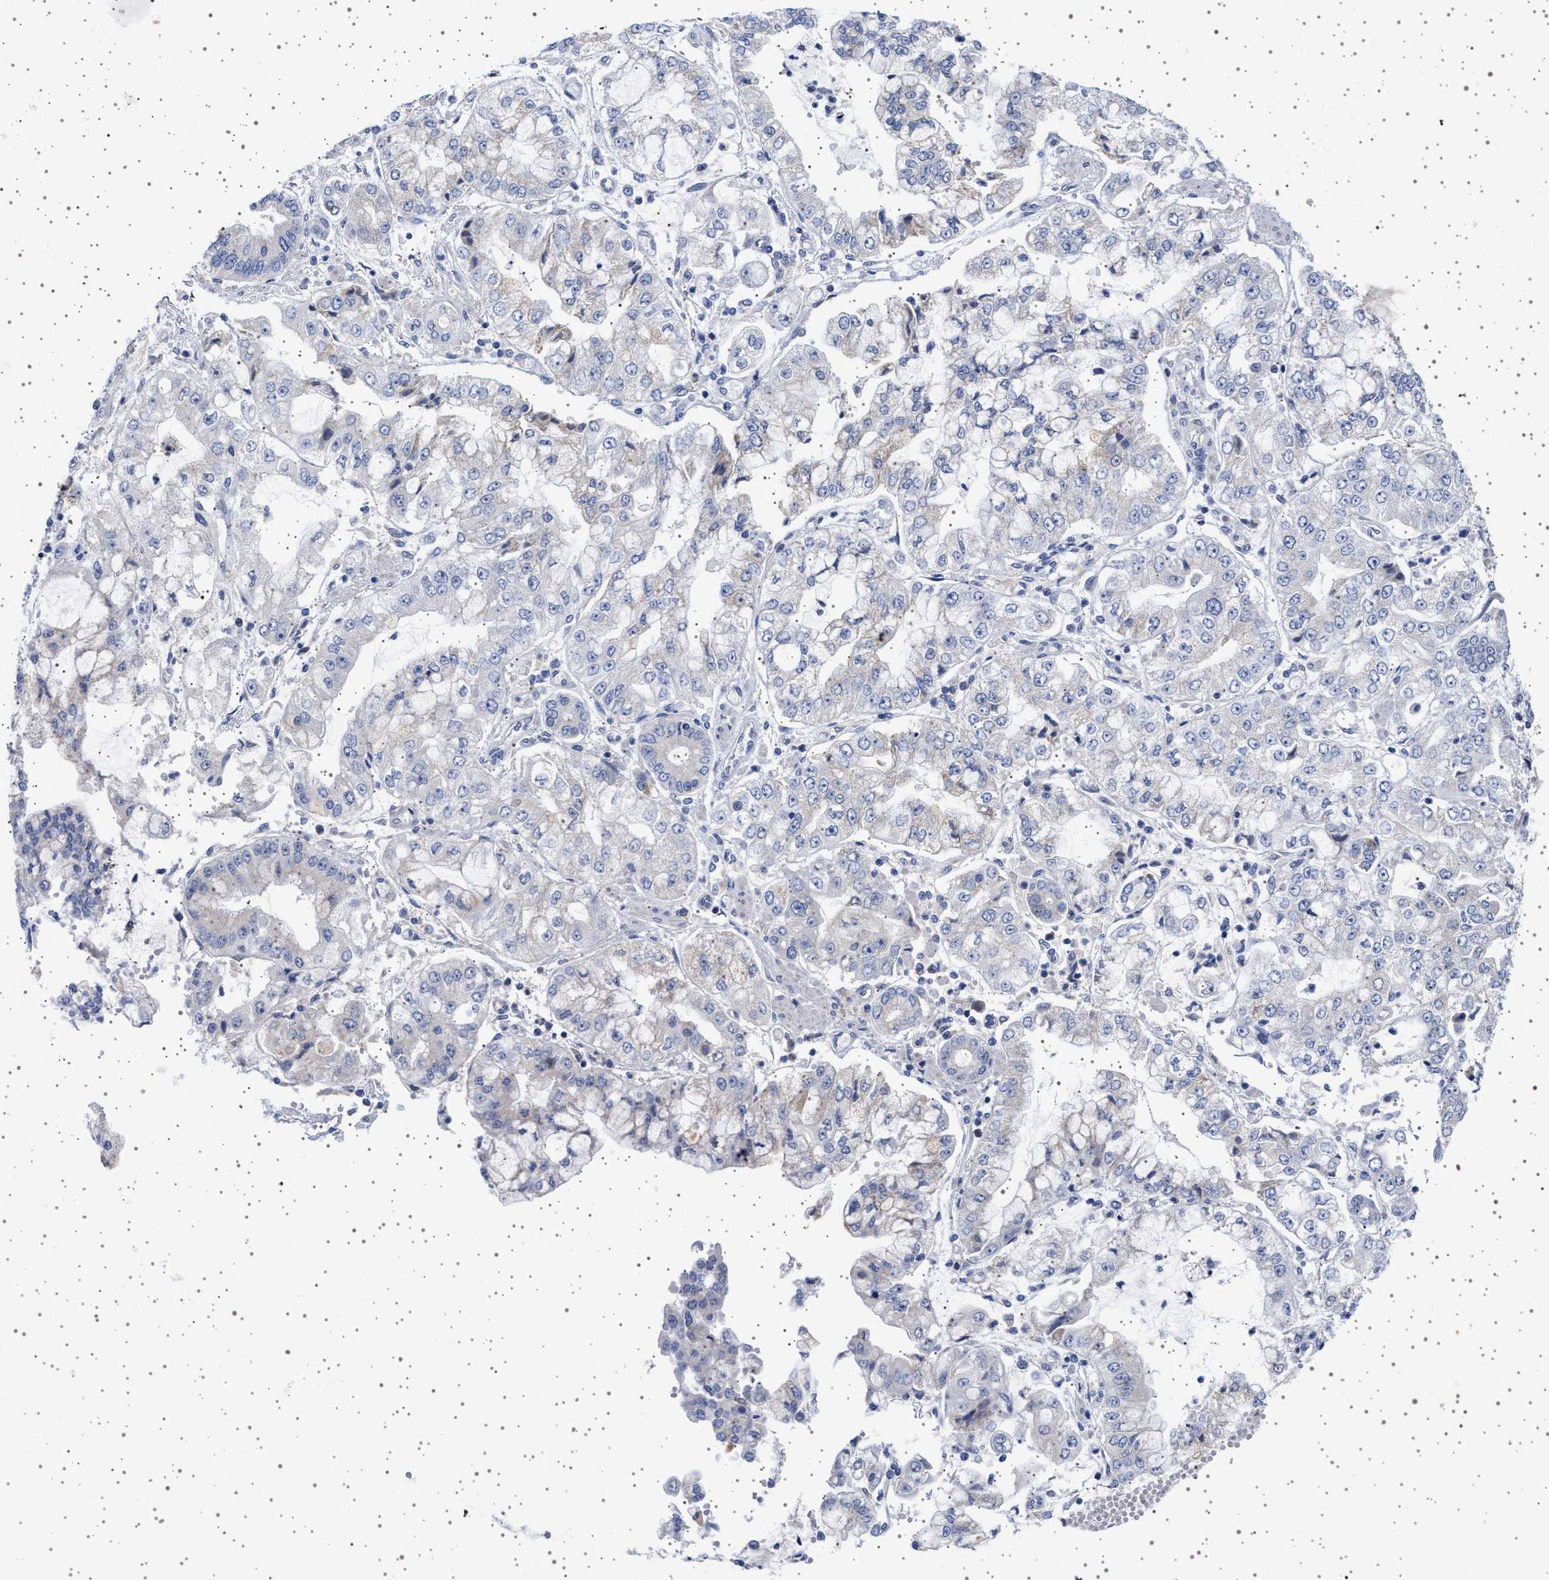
{"staining": {"intensity": "negative", "quantity": "none", "location": "none"}, "tissue": "stomach cancer", "cell_type": "Tumor cells", "image_type": "cancer", "snomed": [{"axis": "morphology", "description": "Adenocarcinoma, NOS"}, {"axis": "topography", "description": "Stomach"}], "caption": "The histopathology image exhibits no significant positivity in tumor cells of adenocarcinoma (stomach).", "gene": "TRMT10B", "patient": {"sex": "male", "age": 76}}